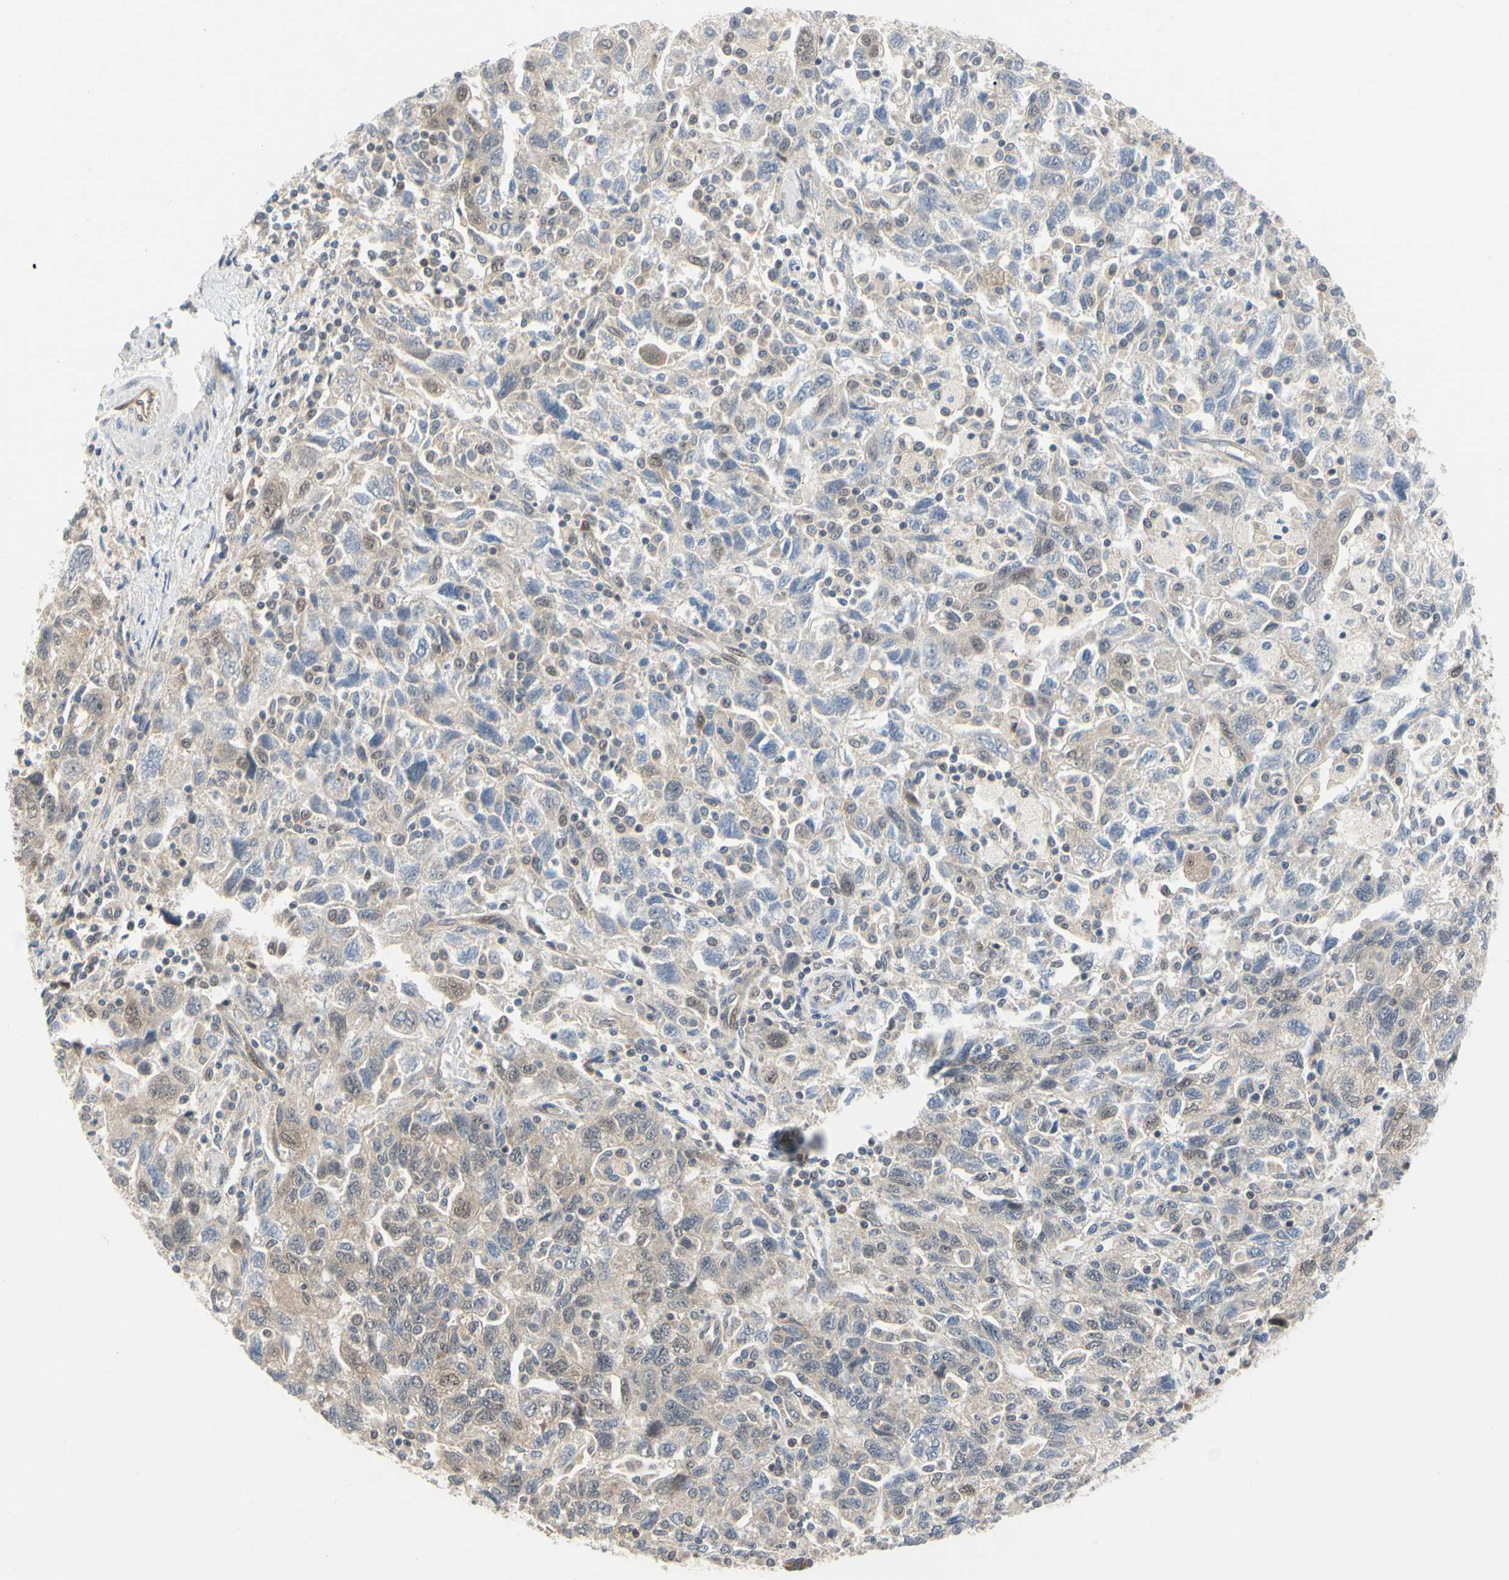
{"staining": {"intensity": "weak", "quantity": ">75%", "location": "cytoplasmic/membranous"}, "tissue": "ovarian cancer", "cell_type": "Tumor cells", "image_type": "cancer", "snomed": [{"axis": "morphology", "description": "Carcinoma, NOS"}, {"axis": "morphology", "description": "Cystadenocarcinoma, serous, NOS"}, {"axis": "topography", "description": "Ovary"}], "caption": "Protein expression by immunohistochemistry (IHC) displays weak cytoplasmic/membranous expression in approximately >75% of tumor cells in ovarian cancer.", "gene": "CDK5", "patient": {"sex": "female", "age": 69}}